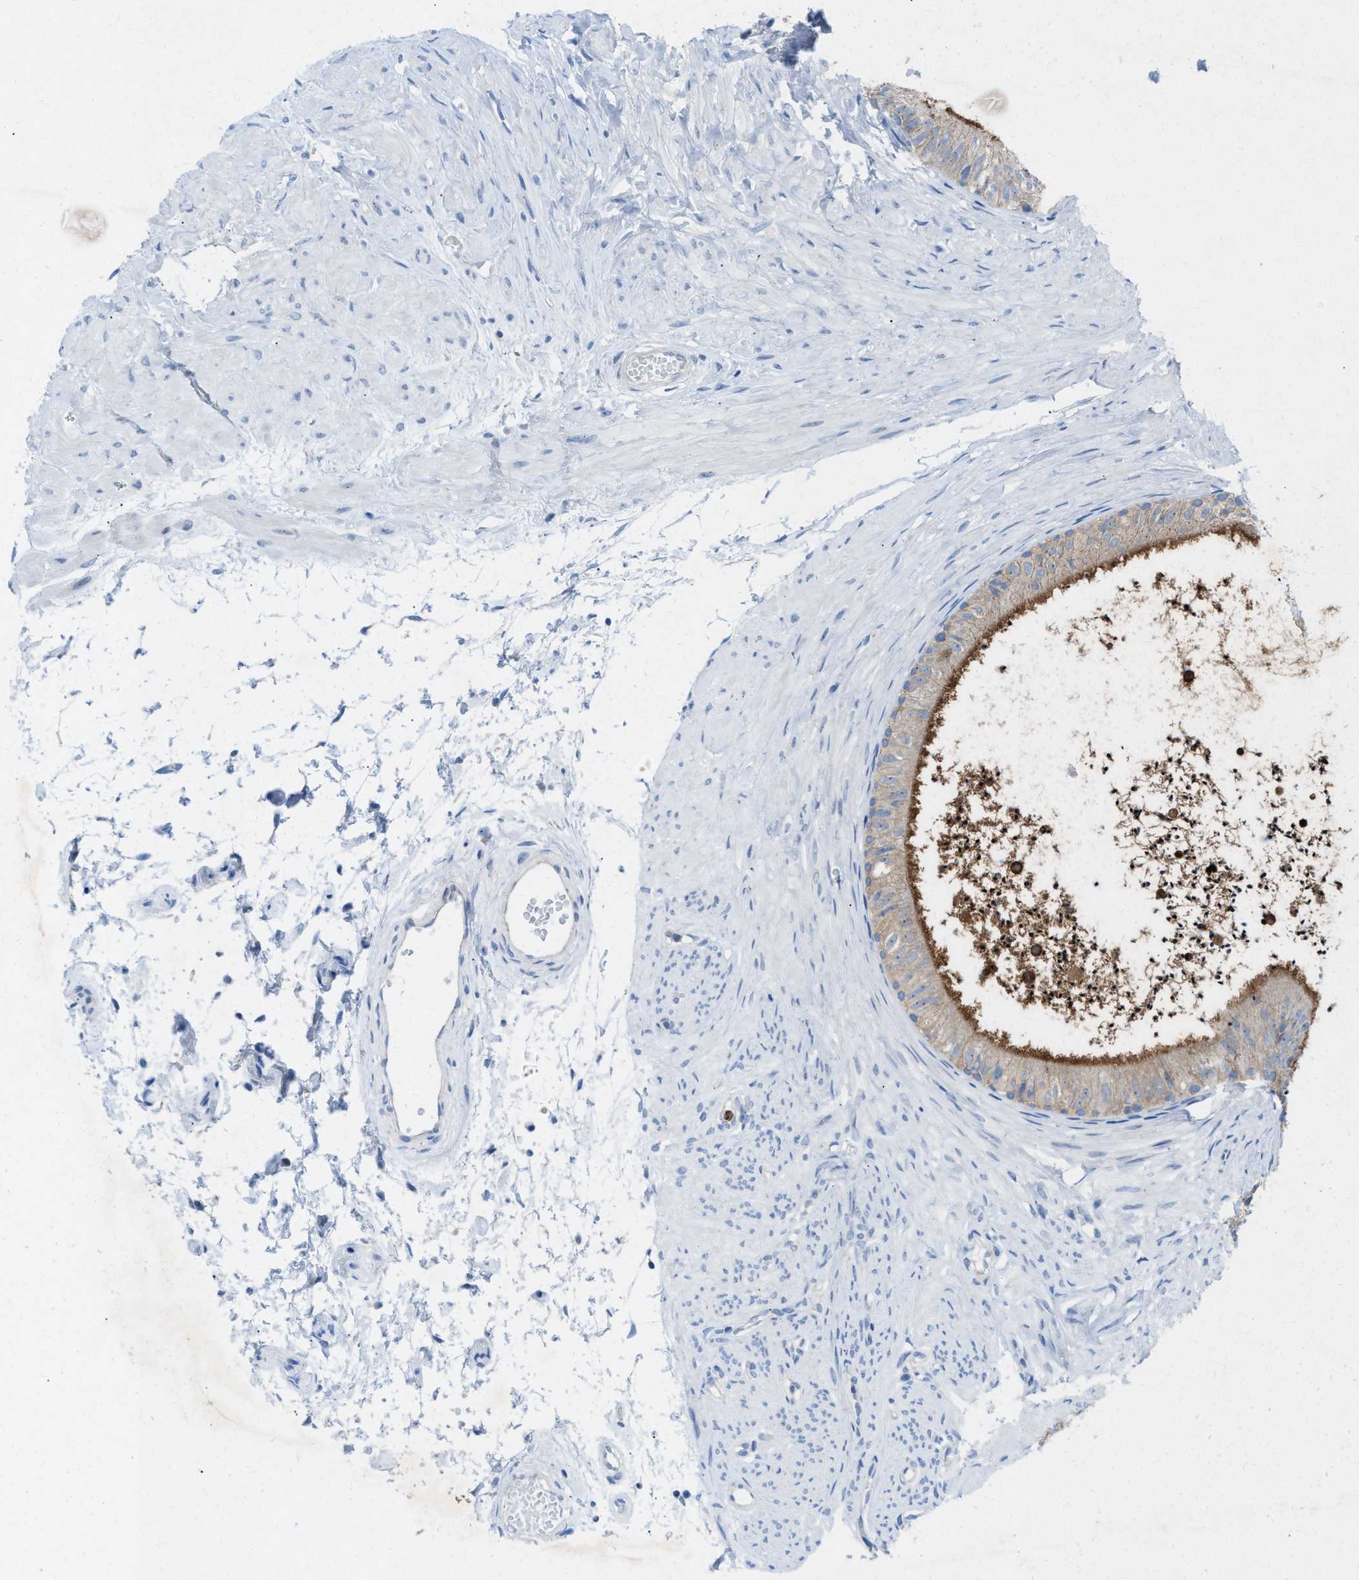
{"staining": {"intensity": "moderate", "quantity": "<25%", "location": "cytoplasmic/membranous"}, "tissue": "epididymis", "cell_type": "Glandular cells", "image_type": "normal", "snomed": [{"axis": "morphology", "description": "Normal tissue, NOS"}, {"axis": "topography", "description": "Epididymis"}], "caption": "IHC image of normal epididymis stained for a protein (brown), which displays low levels of moderate cytoplasmic/membranous staining in approximately <25% of glandular cells.", "gene": "CKLF", "patient": {"sex": "male", "age": 56}}